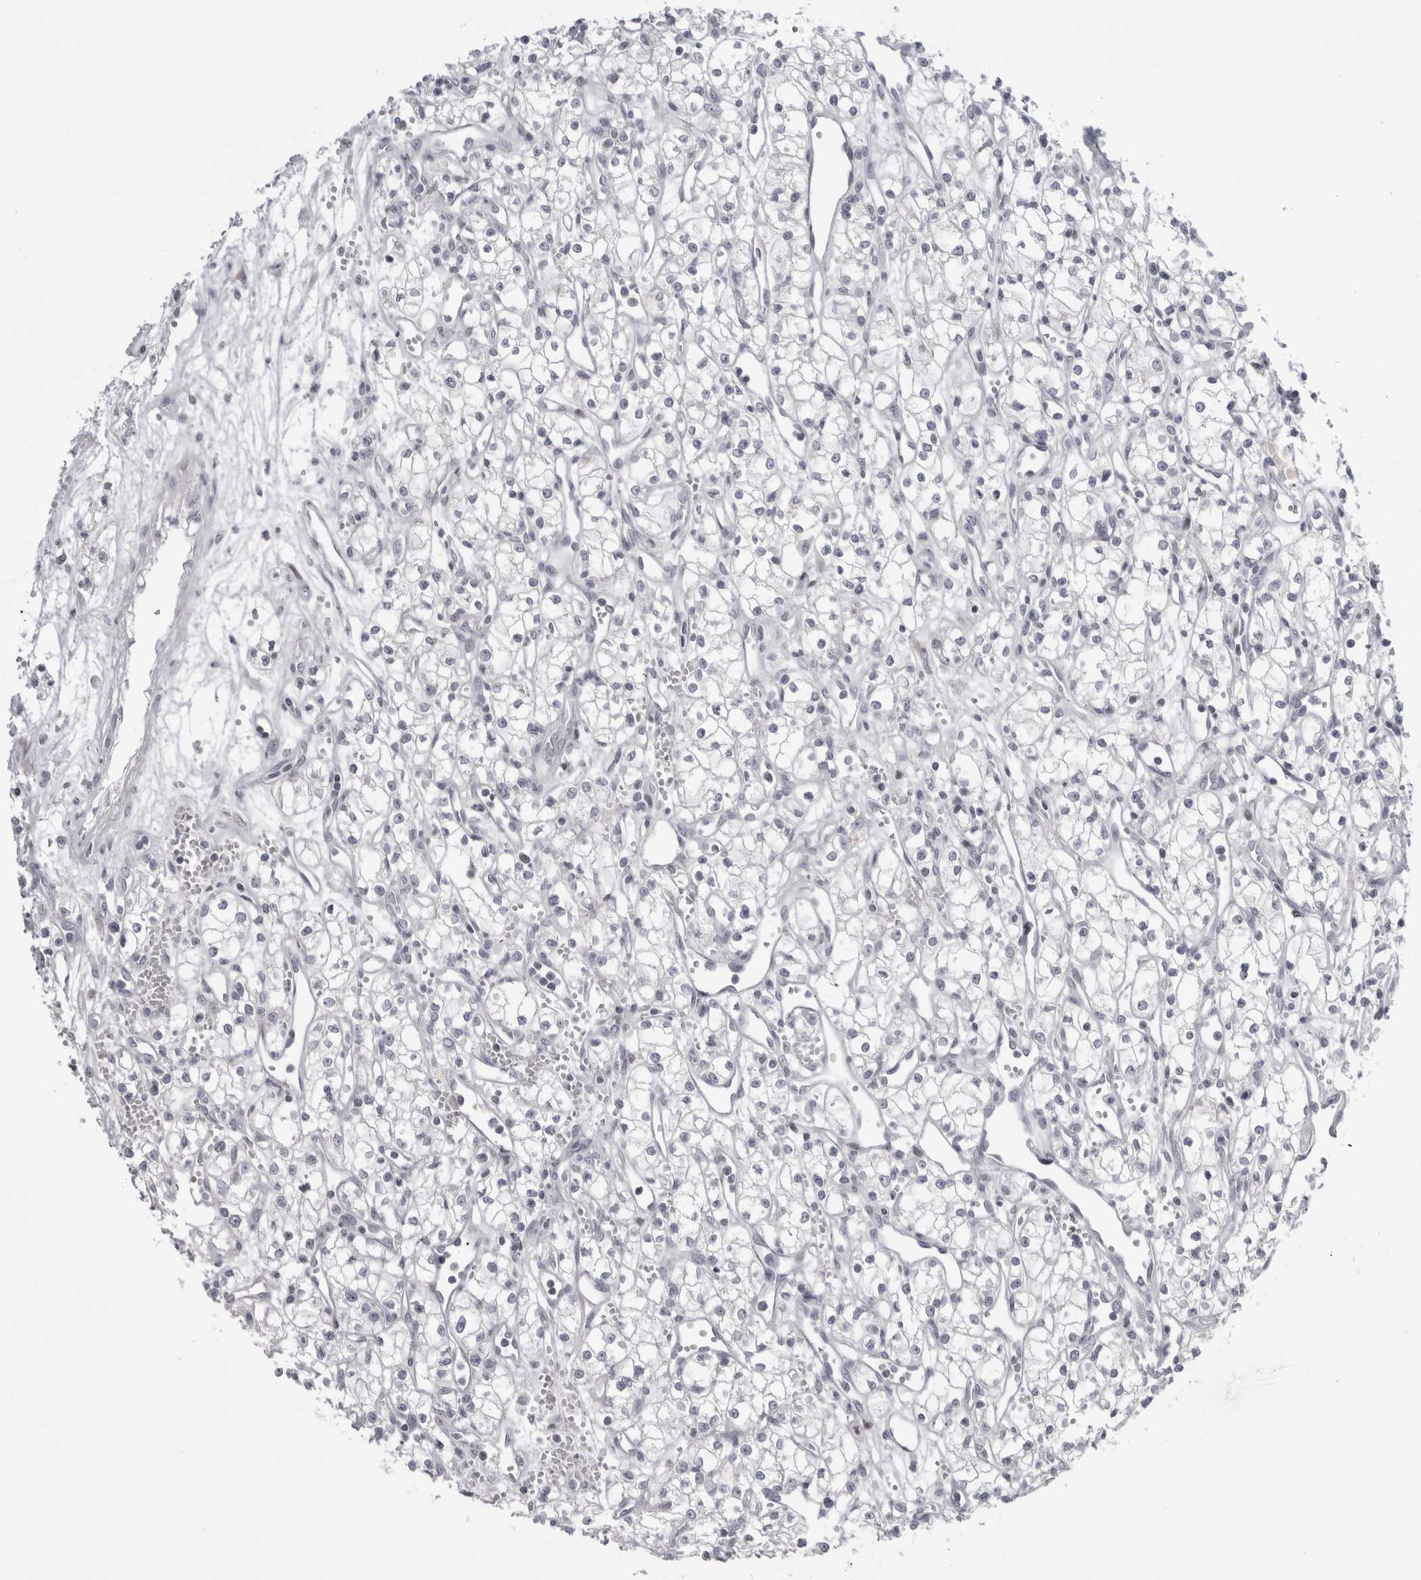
{"staining": {"intensity": "negative", "quantity": "none", "location": "none"}, "tissue": "renal cancer", "cell_type": "Tumor cells", "image_type": "cancer", "snomed": [{"axis": "morphology", "description": "Adenocarcinoma, NOS"}, {"axis": "topography", "description": "Kidney"}], "caption": "A micrograph of adenocarcinoma (renal) stained for a protein demonstrates no brown staining in tumor cells.", "gene": "FNDC8", "patient": {"sex": "male", "age": 59}}